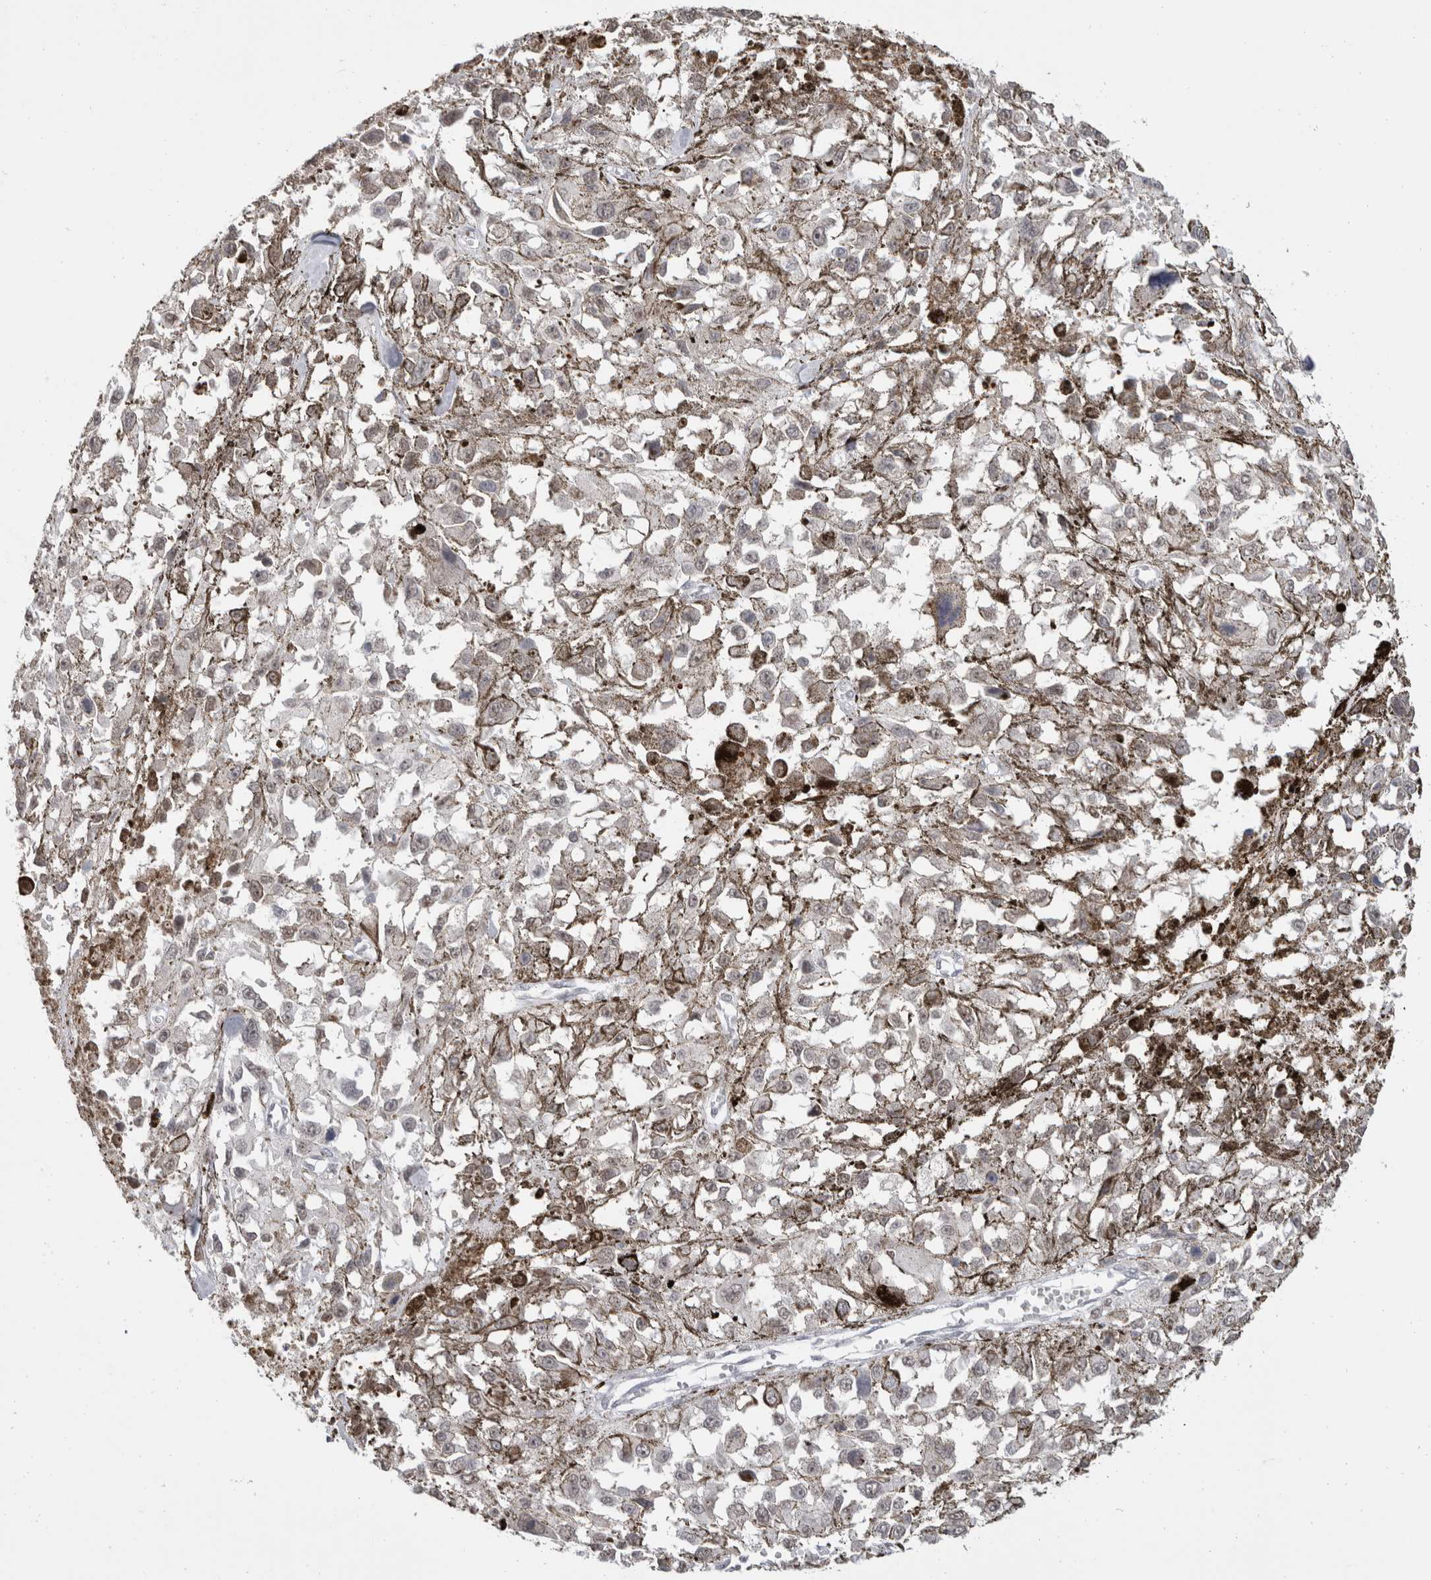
{"staining": {"intensity": "negative", "quantity": "none", "location": "none"}, "tissue": "melanoma", "cell_type": "Tumor cells", "image_type": "cancer", "snomed": [{"axis": "morphology", "description": "Malignant melanoma, Metastatic site"}, {"axis": "topography", "description": "Lymph node"}], "caption": "An image of malignant melanoma (metastatic site) stained for a protein shows no brown staining in tumor cells.", "gene": "CADM3", "patient": {"sex": "male", "age": 59}}